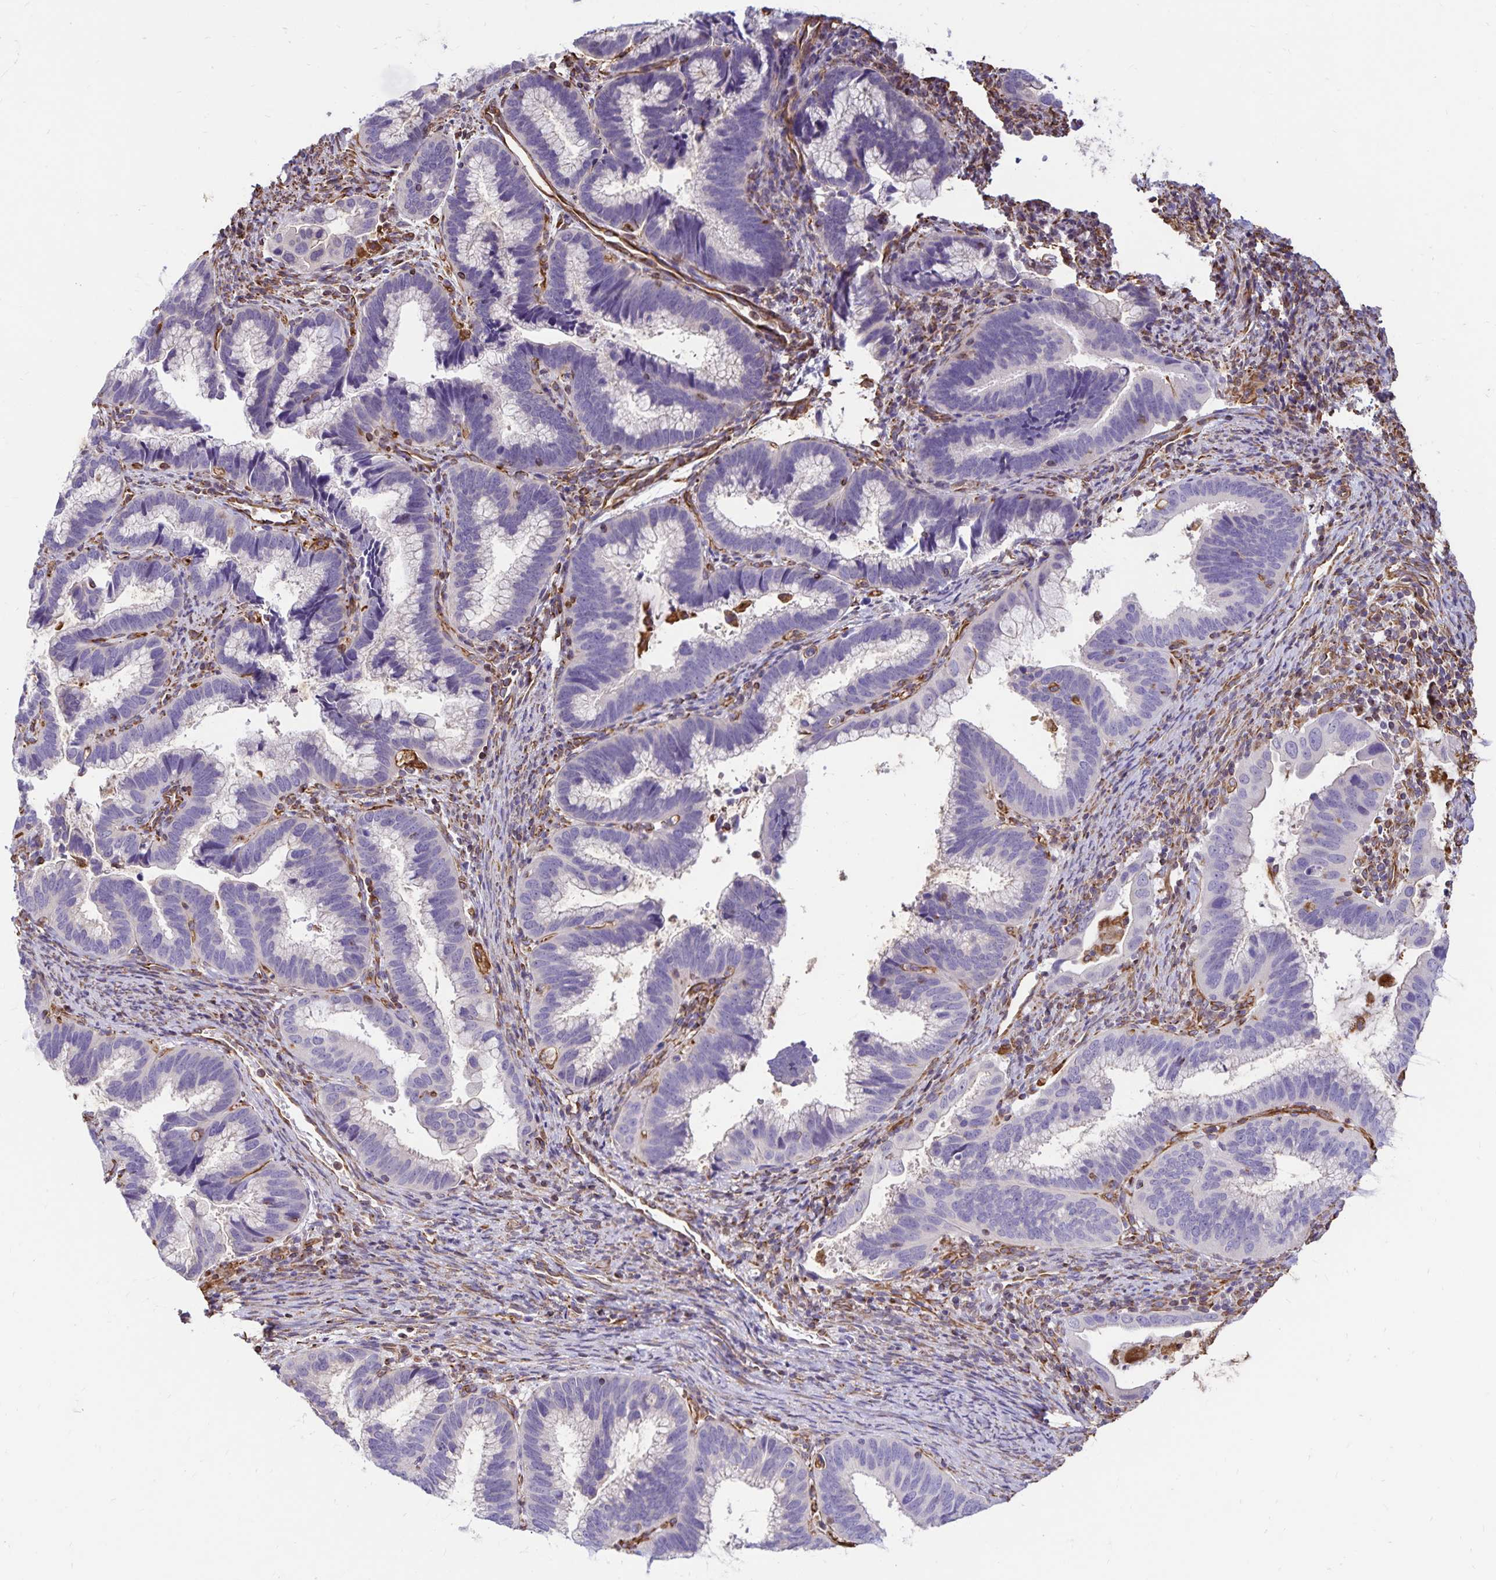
{"staining": {"intensity": "negative", "quantity": "none", "location": "none"}, "tissue": "cervical cancer", "cell_type": "Tumor cells", "image_type": "cancer", "snomed": [{"axis": "morphology", "description": "Adenocarcinoma, NOS"}, {"axis": "topography", "description": "Cervix"}], "caption": "An IHC image of cervical cancer is shown. There is no staining in tumor cells of cervical cancer.", "gene": "TRPV6", "patient": {"sex": "female", "age": 61}}